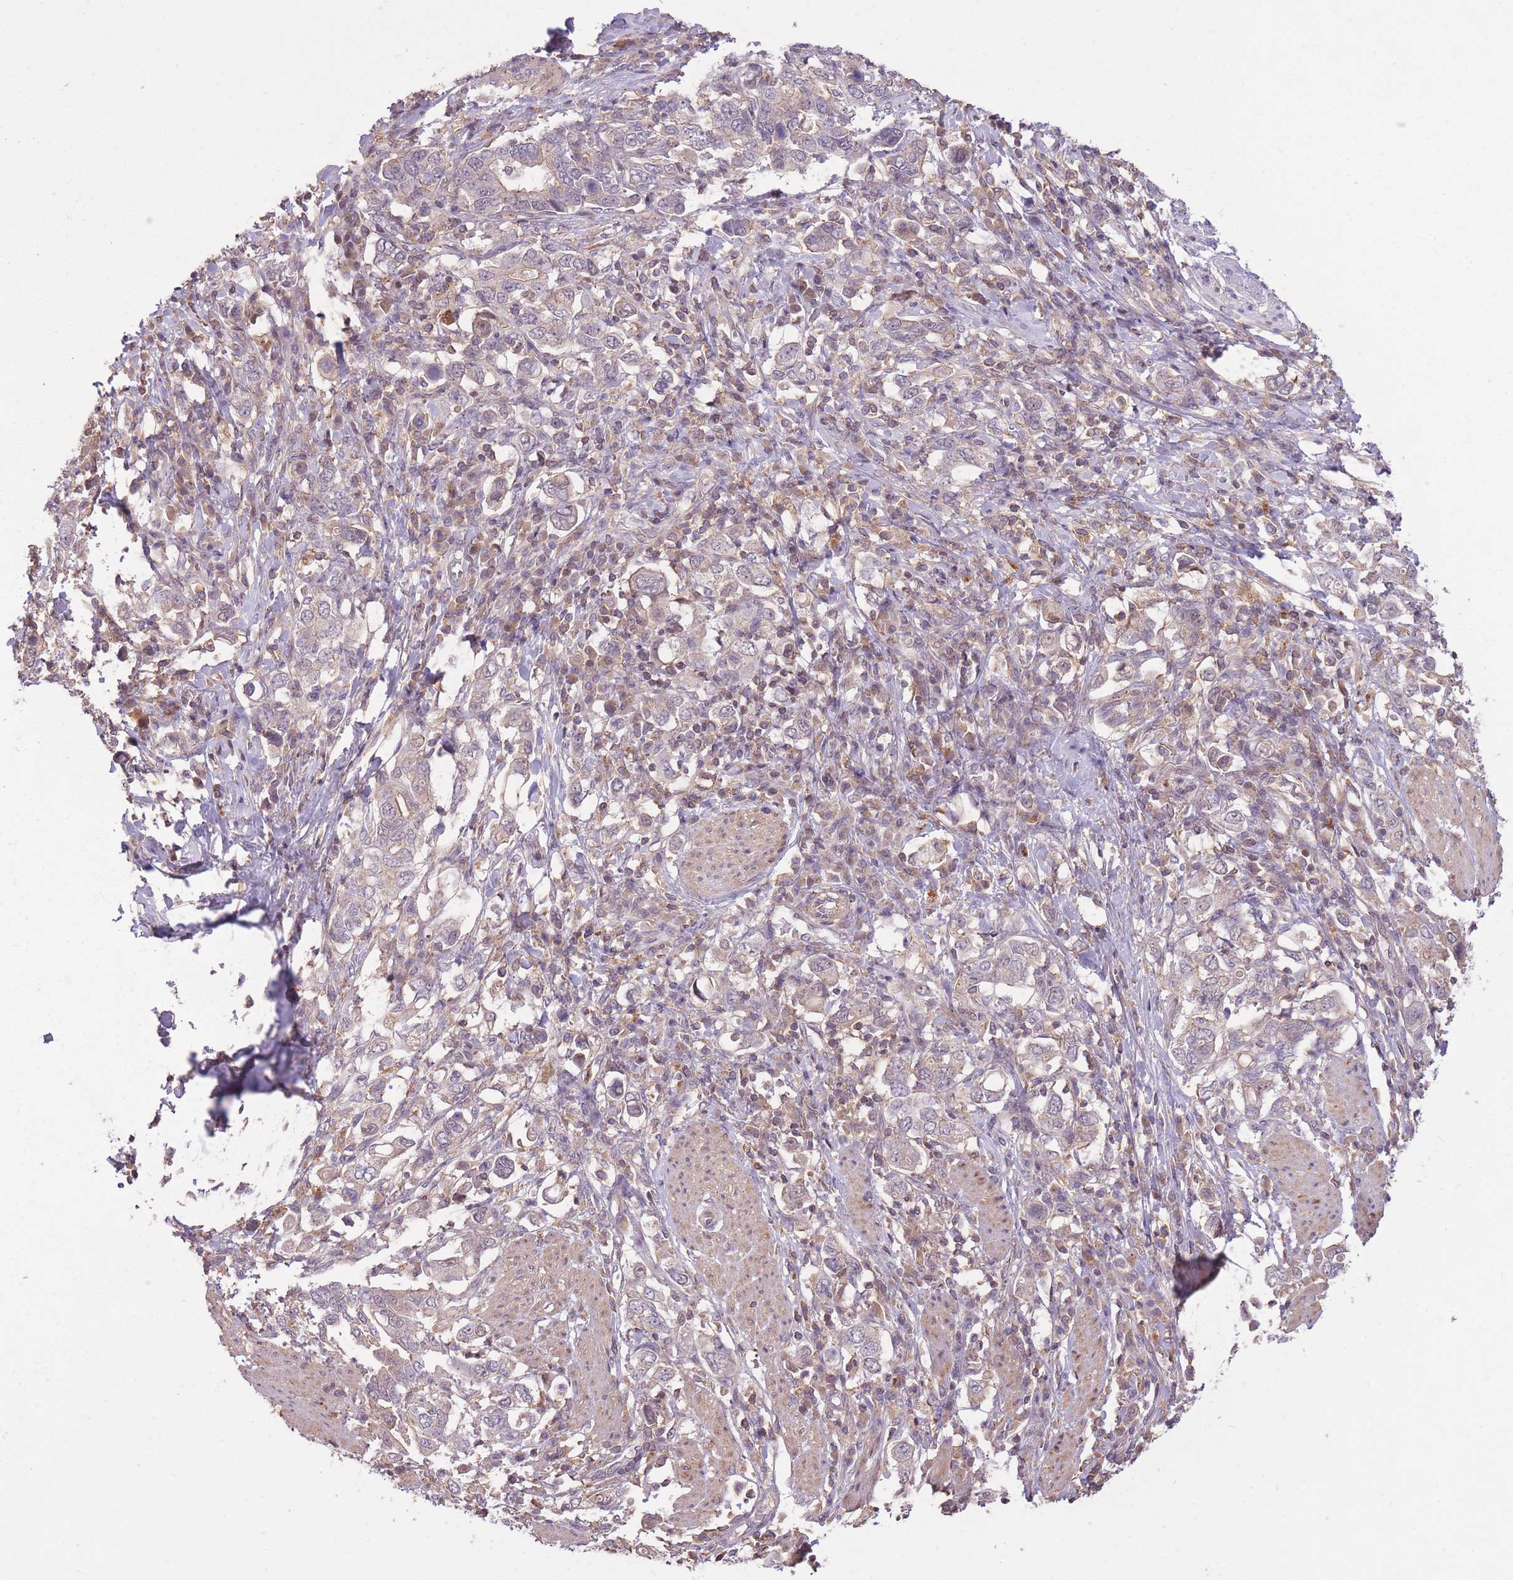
{"staining": {"intensity": "weak", "quantity": "<25%", "location": "cytoplasmic/membranous"}, "tissue": "stomach cancer", "cell_type": "Tumor cells", "image_type": "cancer", "snomed": [{"axis": "morphology", "description": "Adenocarcinoma, NOS"}, {"axis": "topography", "description": "Stomach, upper"}, {"axis": "topography", "description": "Stomach"}], "caption": "Tumor cells show no significant protein positivity in stomach cancer.", "gene": "POLR3F", "patient": {"sex": "male", "age": 62}}